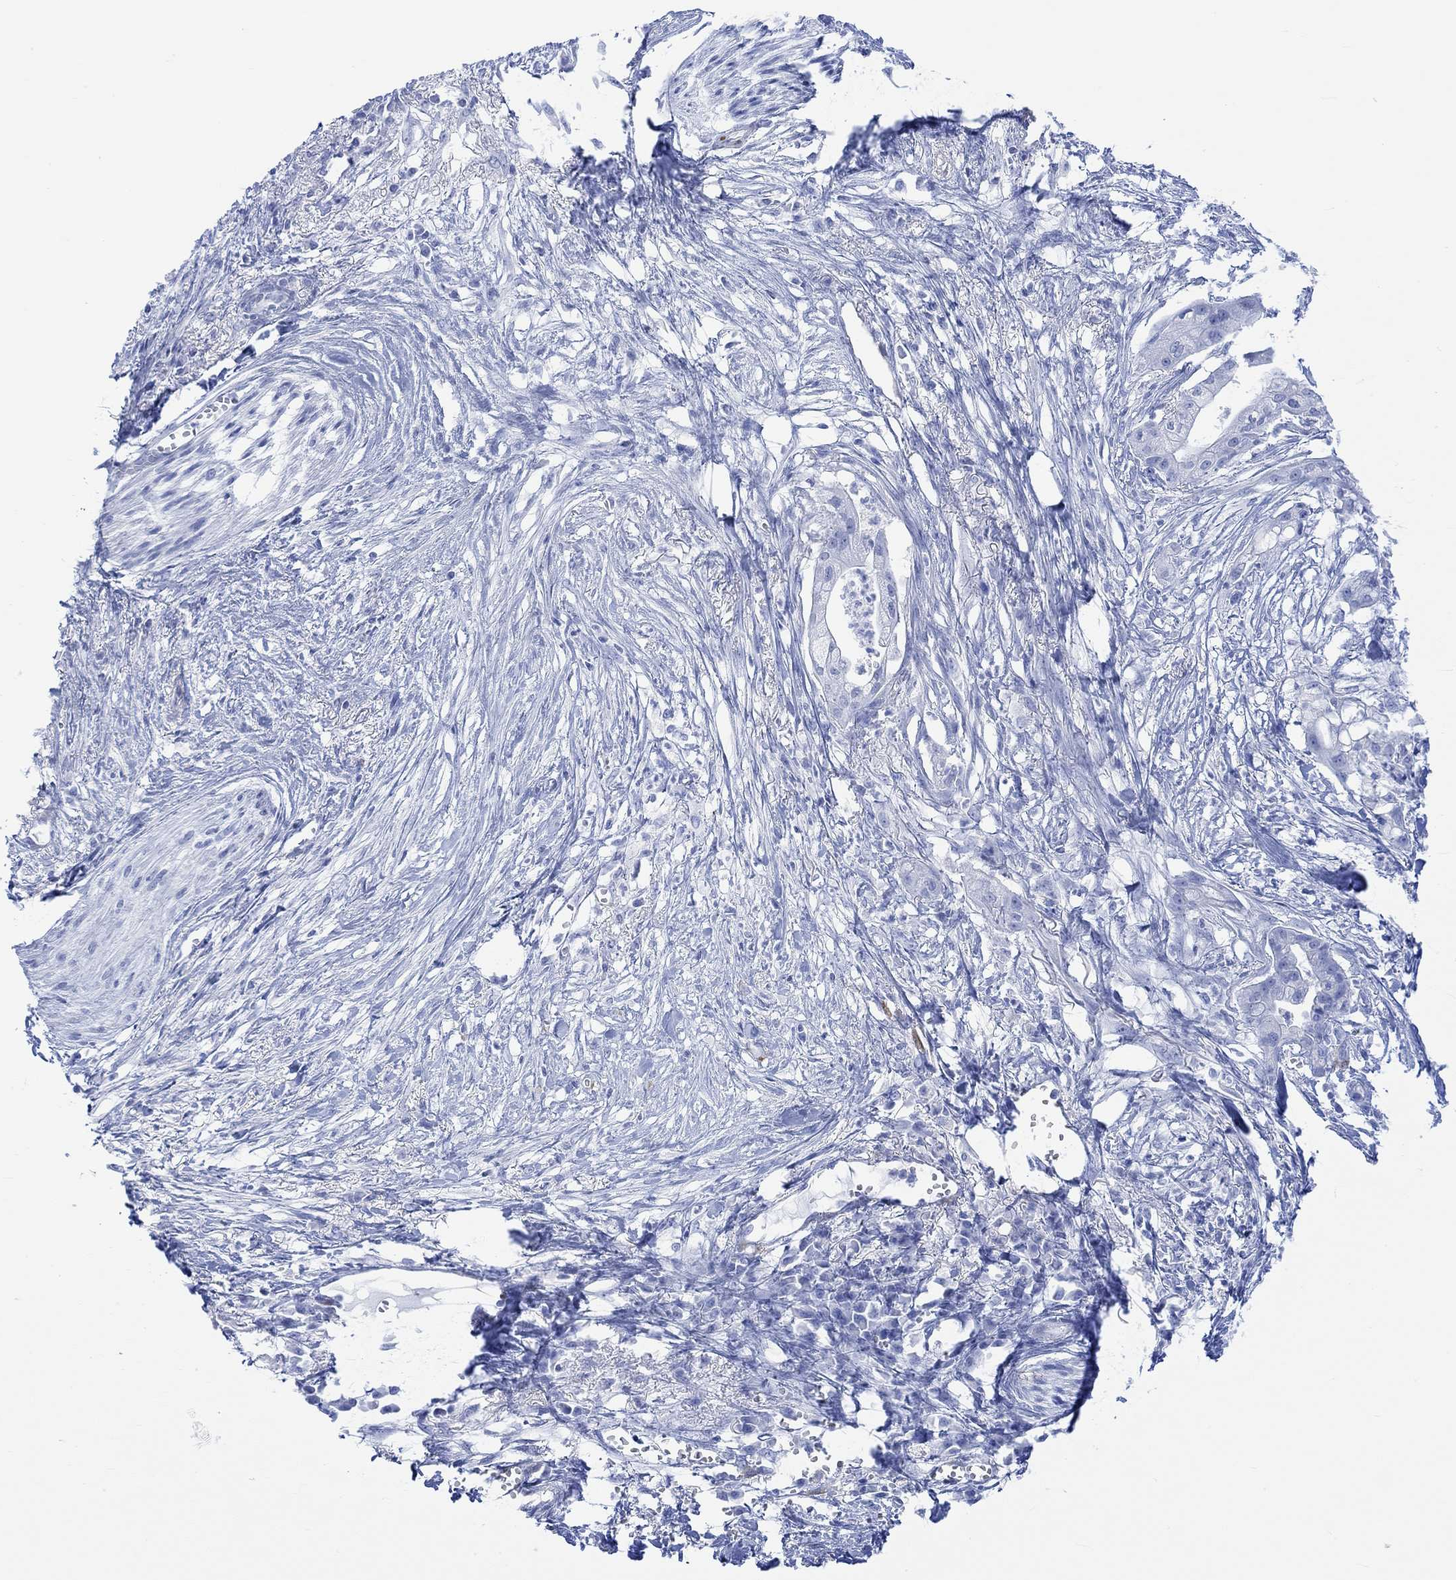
{"staining": {"intensity": "negative", "quantity": "none", "location": "none"}, "tissue": "pancreatic cancer", "cell_type": "Tumor cells", "image_type": "cancer", "snomed": [{"axis": "morphology", "description": "Normal tissue, NOS"}, {"axis": "morphology", "description": "Adenocarcinoma, NOS"}, {"axis": "topography", "description": "Pancreas"}], "caption": "Micrograph shows no significant protein staining in tumor cells of pancreatic cancer. (DAB (3,3'-diaminobenzidine) immunohistochemistry (IHC), high magnification).", "gene": "TPPP3", "patient": {"sex": "female", "age": 58}}